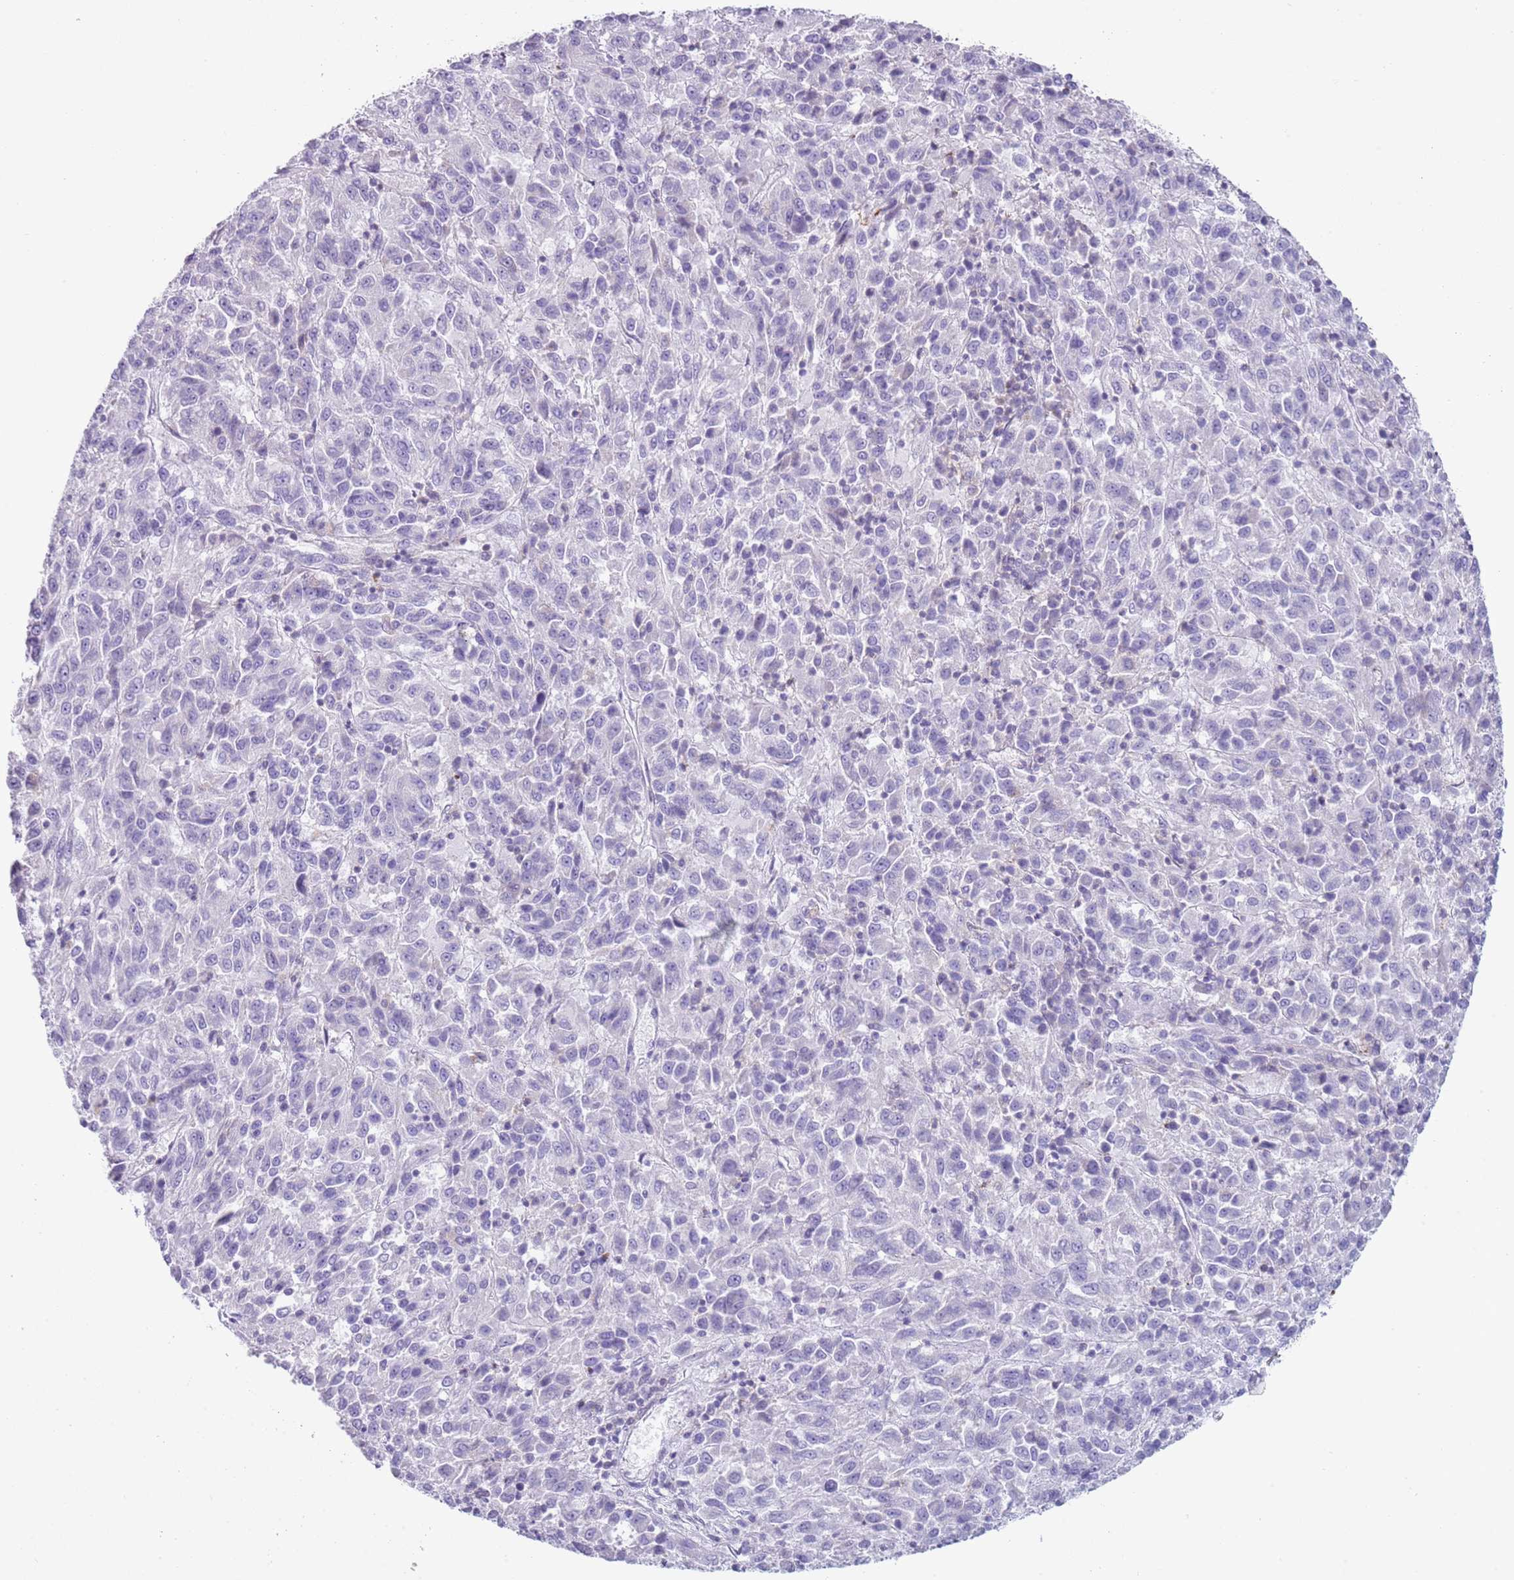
{"staining": {"intensity": "negative", "quantity": "none", "location": "none"}, "tissue": "melanoma", "cell_type": "Tumor cells", "image_type": "cancer", "snomed": [{"axis": "morphology", "description": "Malignant melanoma, Metastatic site"}, {"axis": "topography", "description": "Lung"}], "caption": "An immunohistochemistry (IHC) histopathology image of malignant melanoma (metastatic site) is shown. There is no staining in tumor cells of malignant melanoma (metastatic site).", "gene": "NBPF20", "patient": {"sex": "male", "age": 64}}